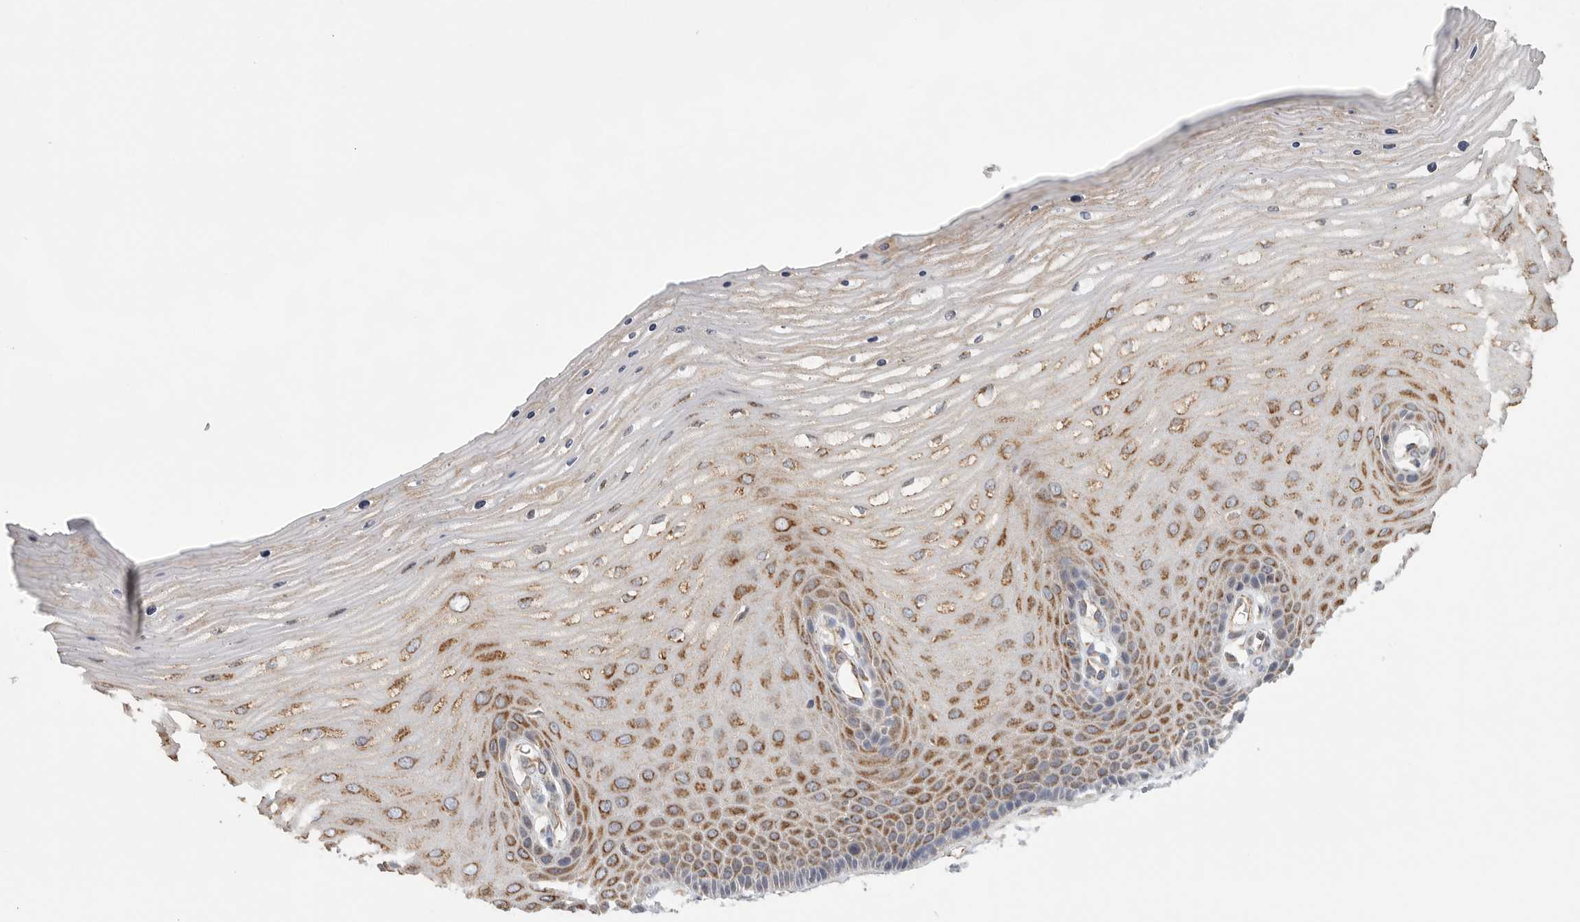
{"staining": {"intensity": "moderate", "quantity": ">75%", "location": "cytoplasmic/membranous"}, "tissue": "cervix", "cell_type": "Glandular cells", "image_type": "normal", "snomed": [{"axis": "morphology", "description": "Normal tissue, NOS"}, {"axis": "topography", "description": "Cervix"}], "caption": "Brown immunohistochemical staining in normal cervix demonstrates moderate cytoplasmic/membranous expression in about >75% of glandular cells. (Stains: DAB in brown, nuclei in blue, Microscopy: brightfield microscopy at high magnification).", "gene": "FKBP8", "patient": {"sex": "female", "age": 55}}